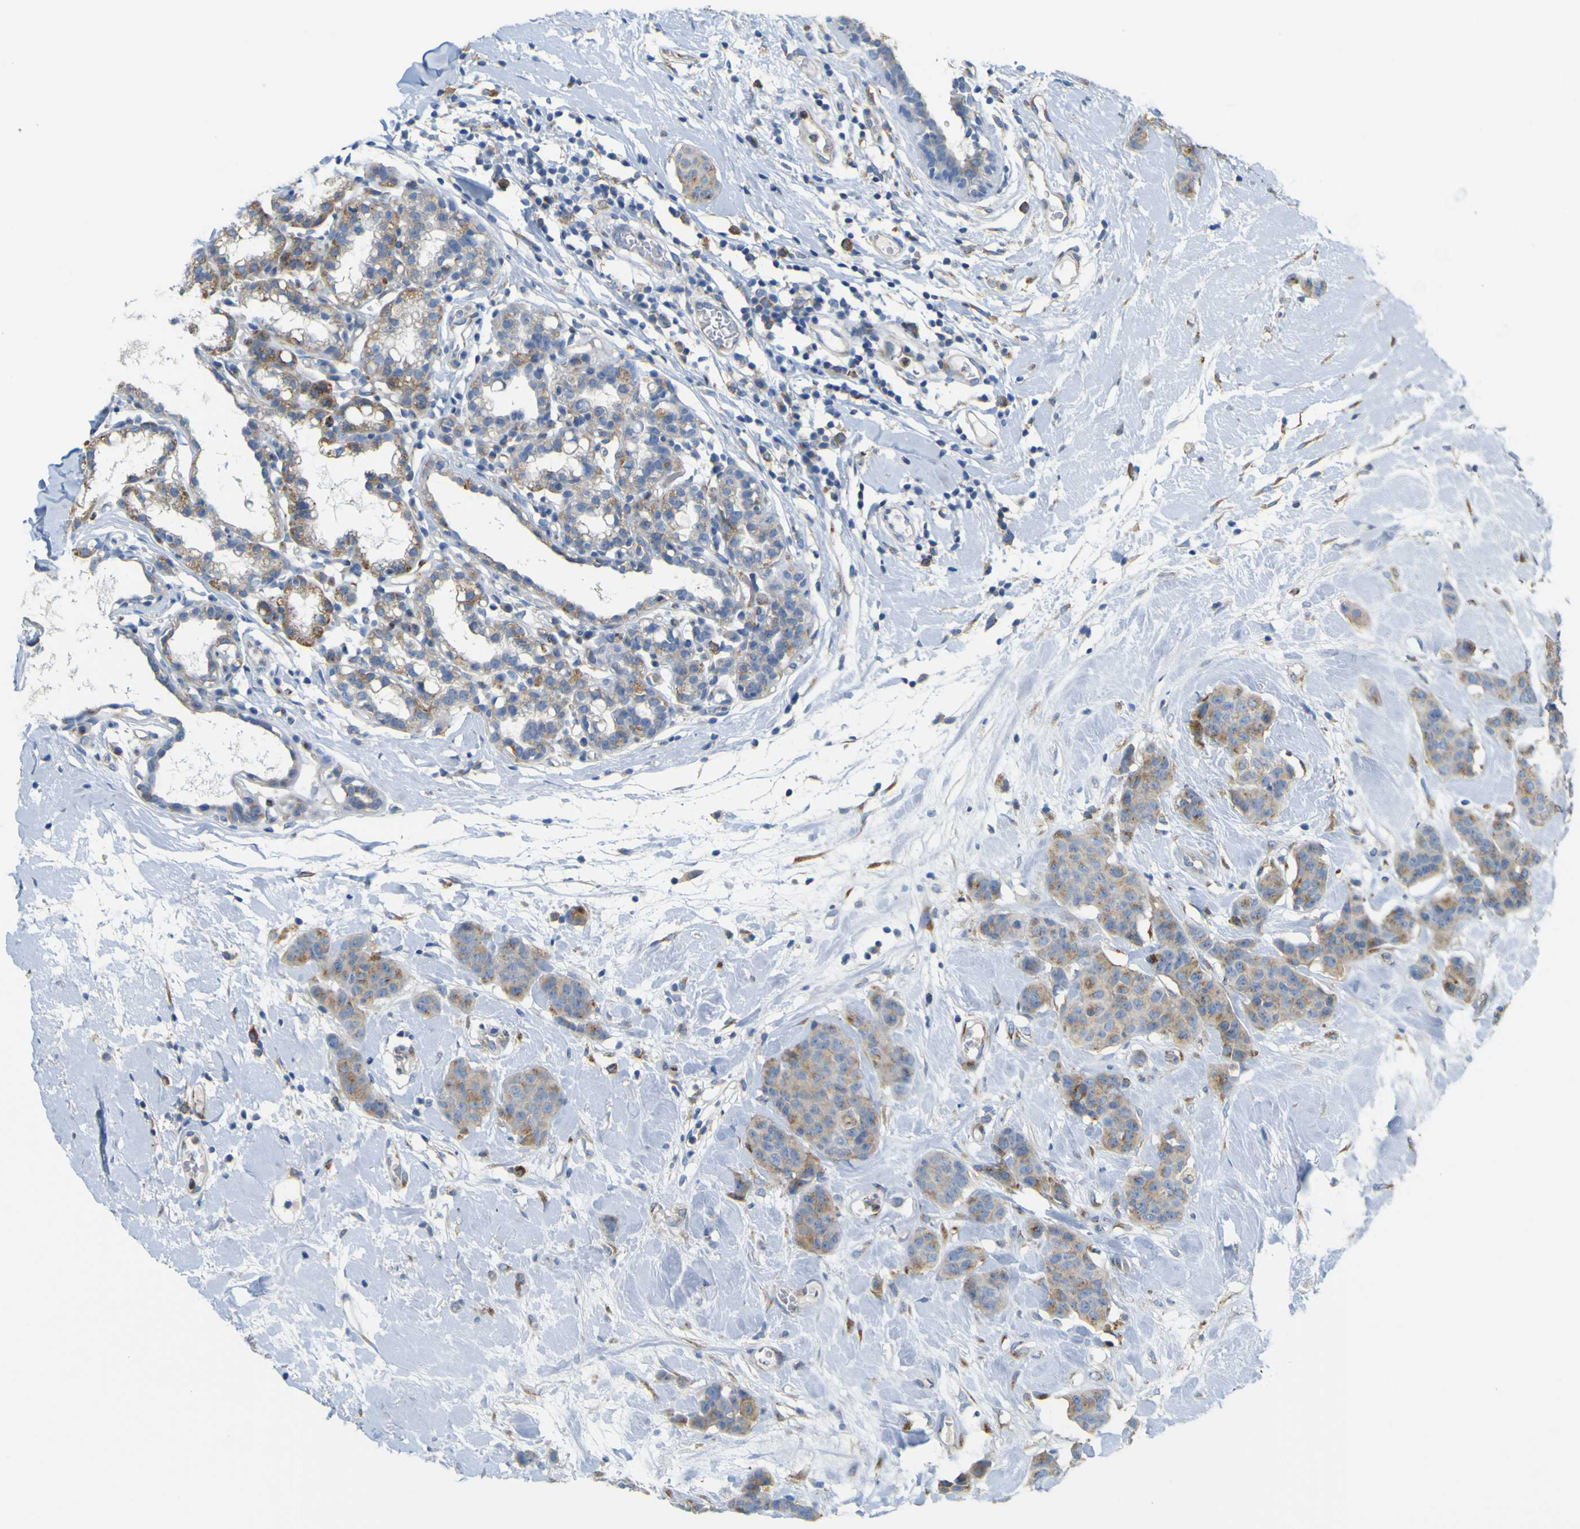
{"staining": {"intensity": "weak", "quantity": ">75%", "location": "cytoplasmic/membranous"}, "tissue": "breast cancer", "cell_type": "Tumor cells", "image_type": "cancer", "snomed": [{"axis": "morphology", "description": "Normal tissue, NOS"}, {"axis": "morphology", "description": "Duct carcinoma"}, {"axis": "topography", "description": "Breast"}], "caption": "Protein analysis of breast infiltrating ductal carcinoma tissue displays weak cytoplasmic/membranous staining in approximately >75% of tumor cells.", "gene": "IGF2R", "patient": {"sex": "female", "age": 40}}